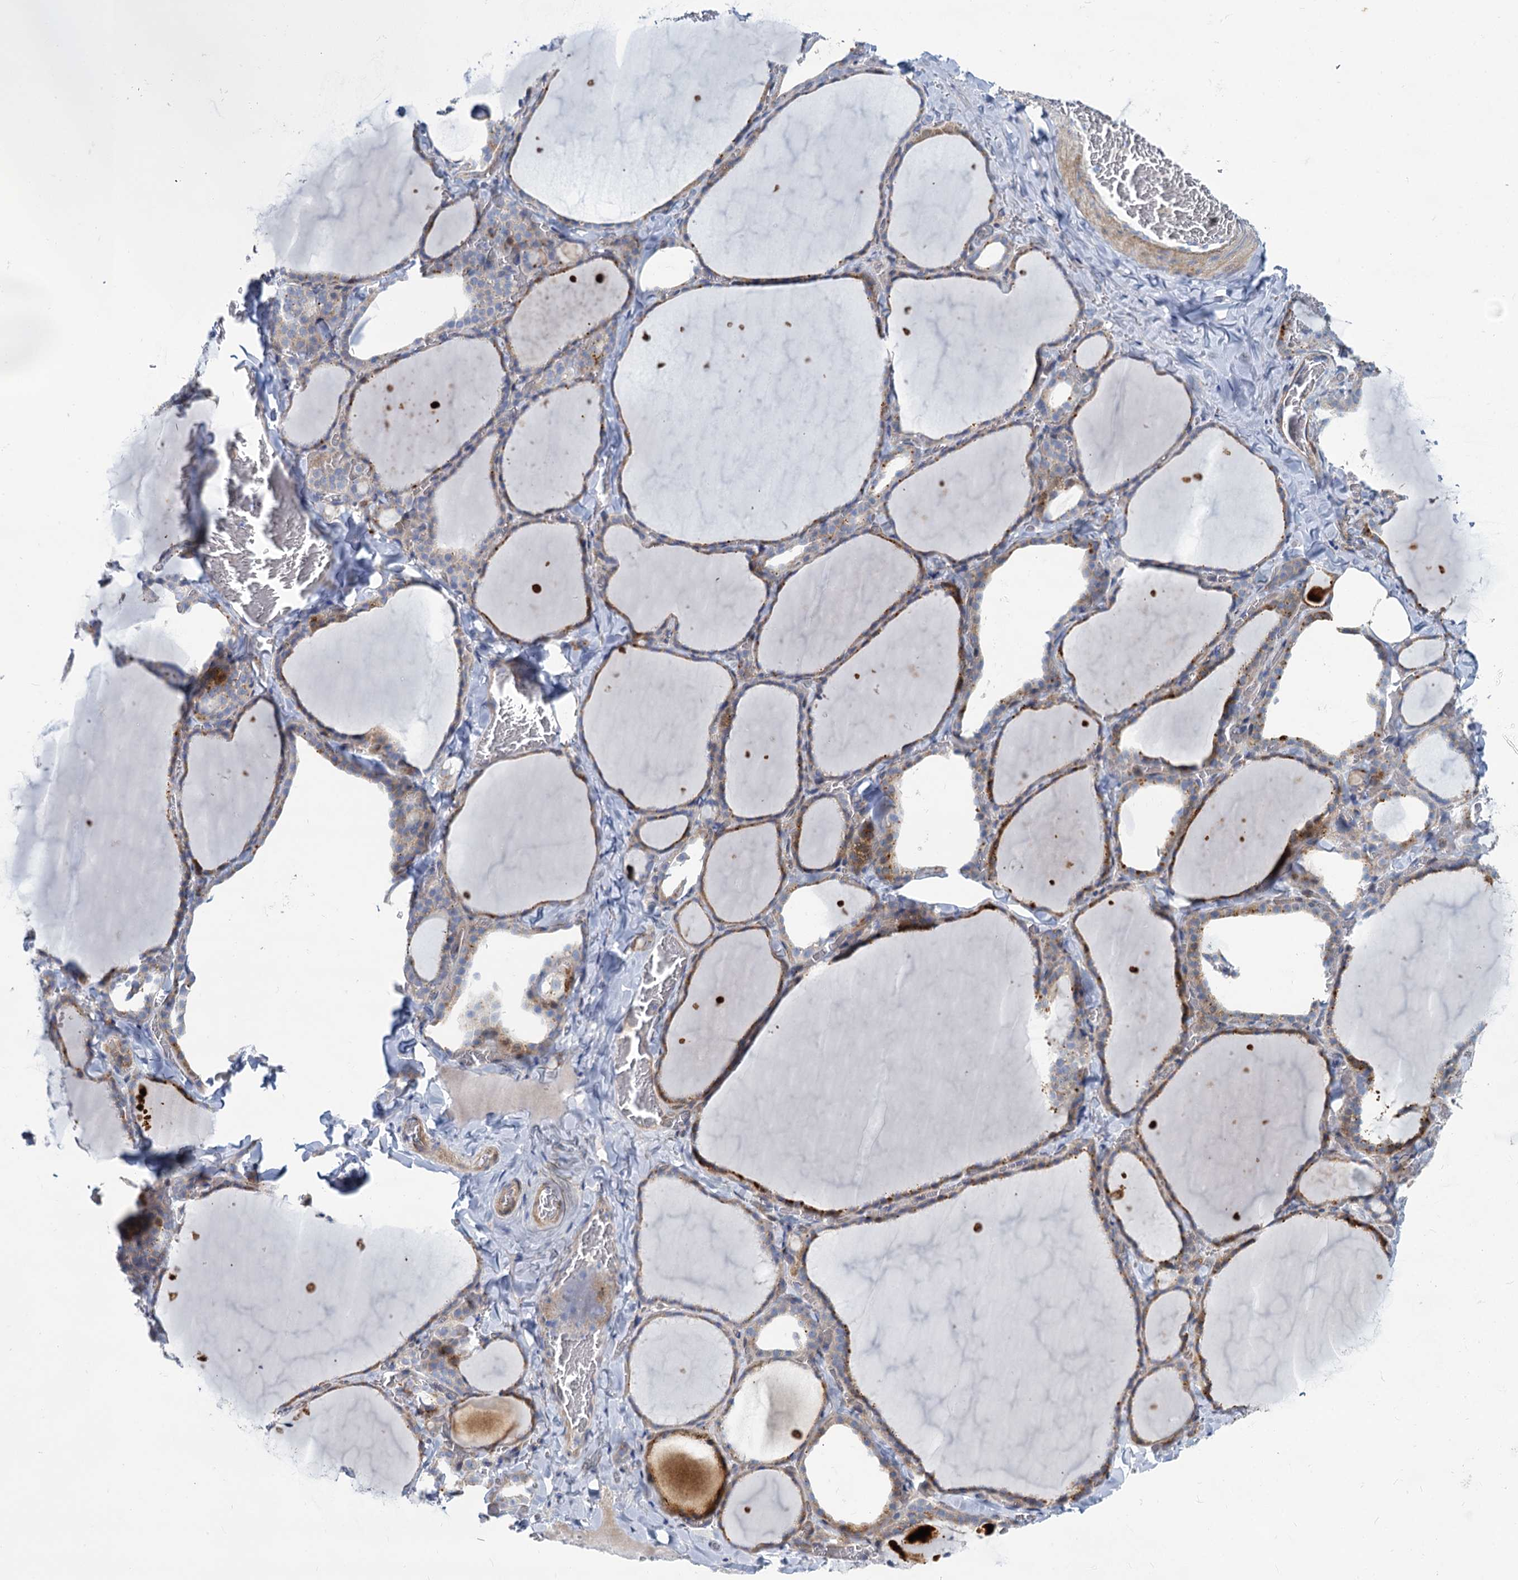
{"staining": {"intensity": "weak", "quantity": "<25%", "location": "cytoplasmic/membranous"}, "tissue": "thyroid gland", "cell_type": "Glandular cells", "image_type": "normal", "snomed": [{"axis": "morphology", "description": "Normal tissue, NOS"}, {"axis": "topography", "description": "Thyroid gland"}], "caption": "A photomicrograph of human thyroid gland is negative for staining in glandular cells. (DAB IHC visualized using brightfield microscopy, high magnification).", "gene": "TRIM77", "patient": {"sex": "female", "age": 22}}